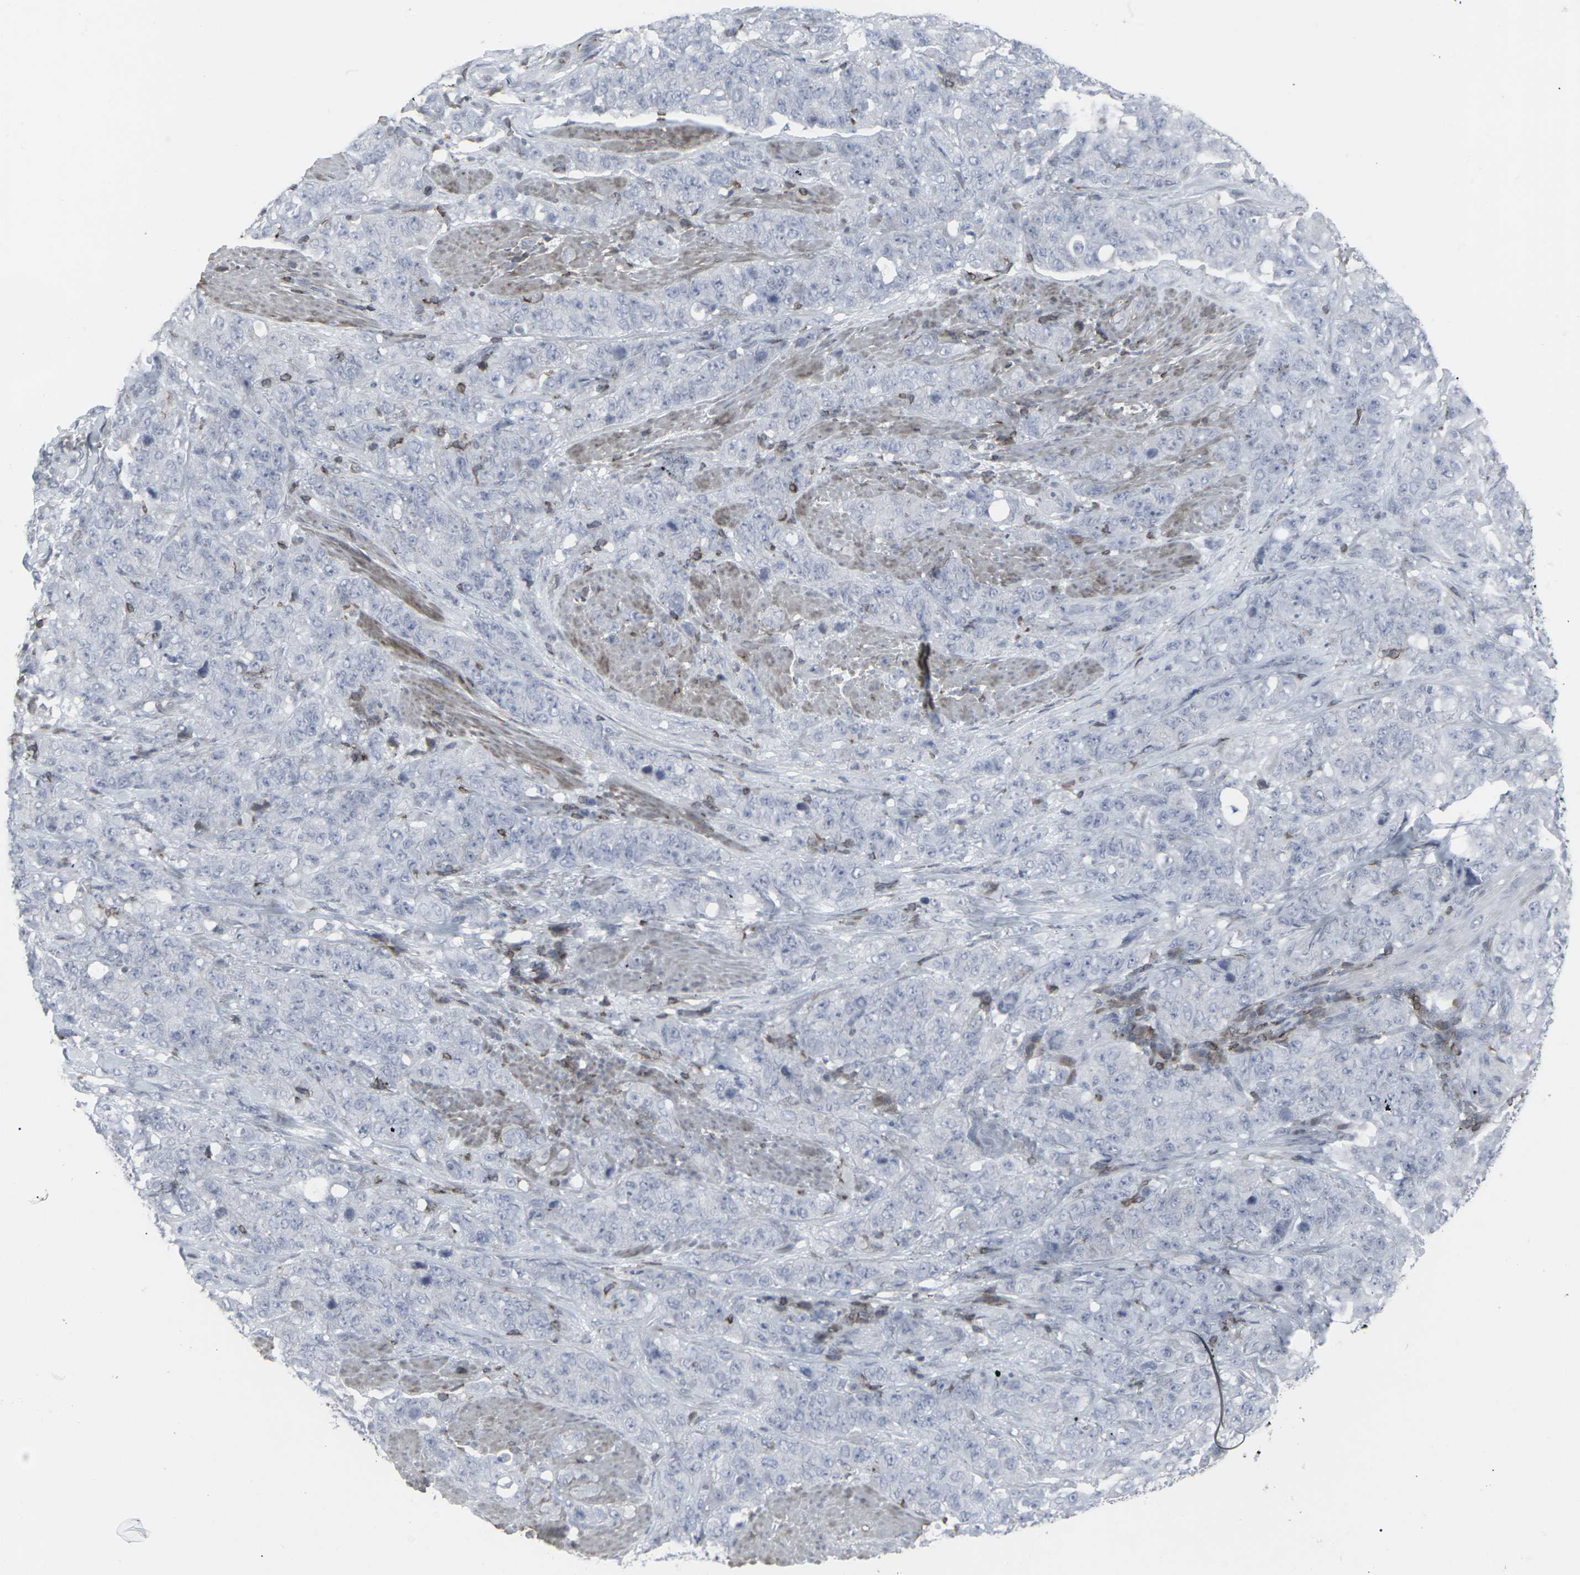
{"staining": {"intensity": "negative", "quantity": "none", "location": "none"}, "tissue": "stomach cancer", "cell_type": "Tumor cells", "image_type": "cancer", "snomed": [{"axis": "morphology", "description": "Adenocarcinoma, NOS"}, {"axis": "topography", "description": "Stomach"}], "caption": "The micrograph reveals no staining of tumor cells in stomach cancer. (DAB (3,3'-diaminobenzidine) immunohistochemistry (IHC) with hematoxylin counter stain).", "gene": "APOBEC2", "patient": {"sex": "male", "age": 48}}